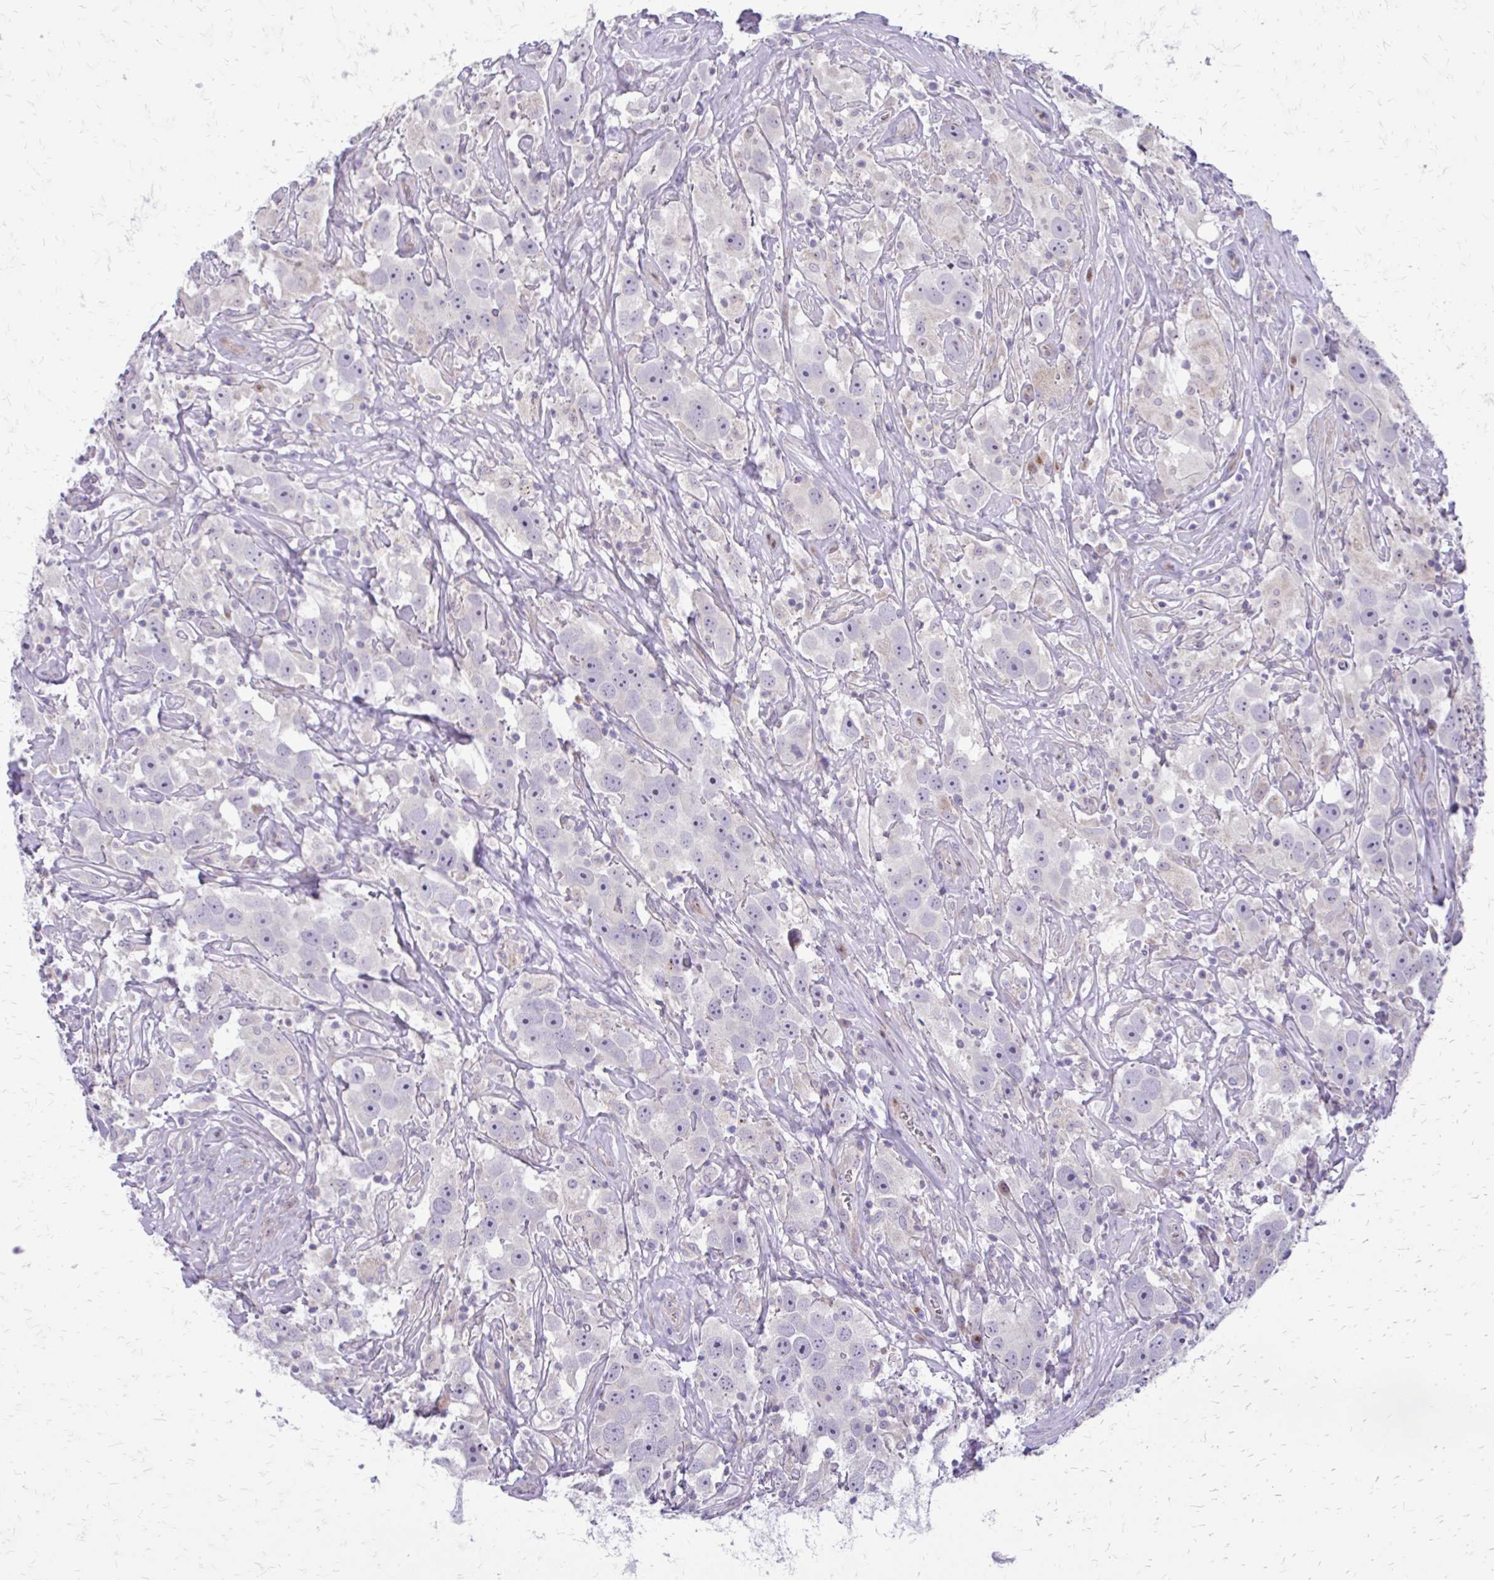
{"staining": {"intensity": "negative", "quantity": "none", "location": "none"}, "tissue": "testis cancer", "cell_type": "Tumor cells", "image_type": "cancer", "snomed": [{"axis": "morphology", "description": "Seminoma, NOS"}, {"axis": "topography", "description": "Testis"}], "caption": "Tumor cells show no significant staining in seminoma (testis).", "gene": "FUNDC2", "patient": {"sex": "male", "age": 49}}